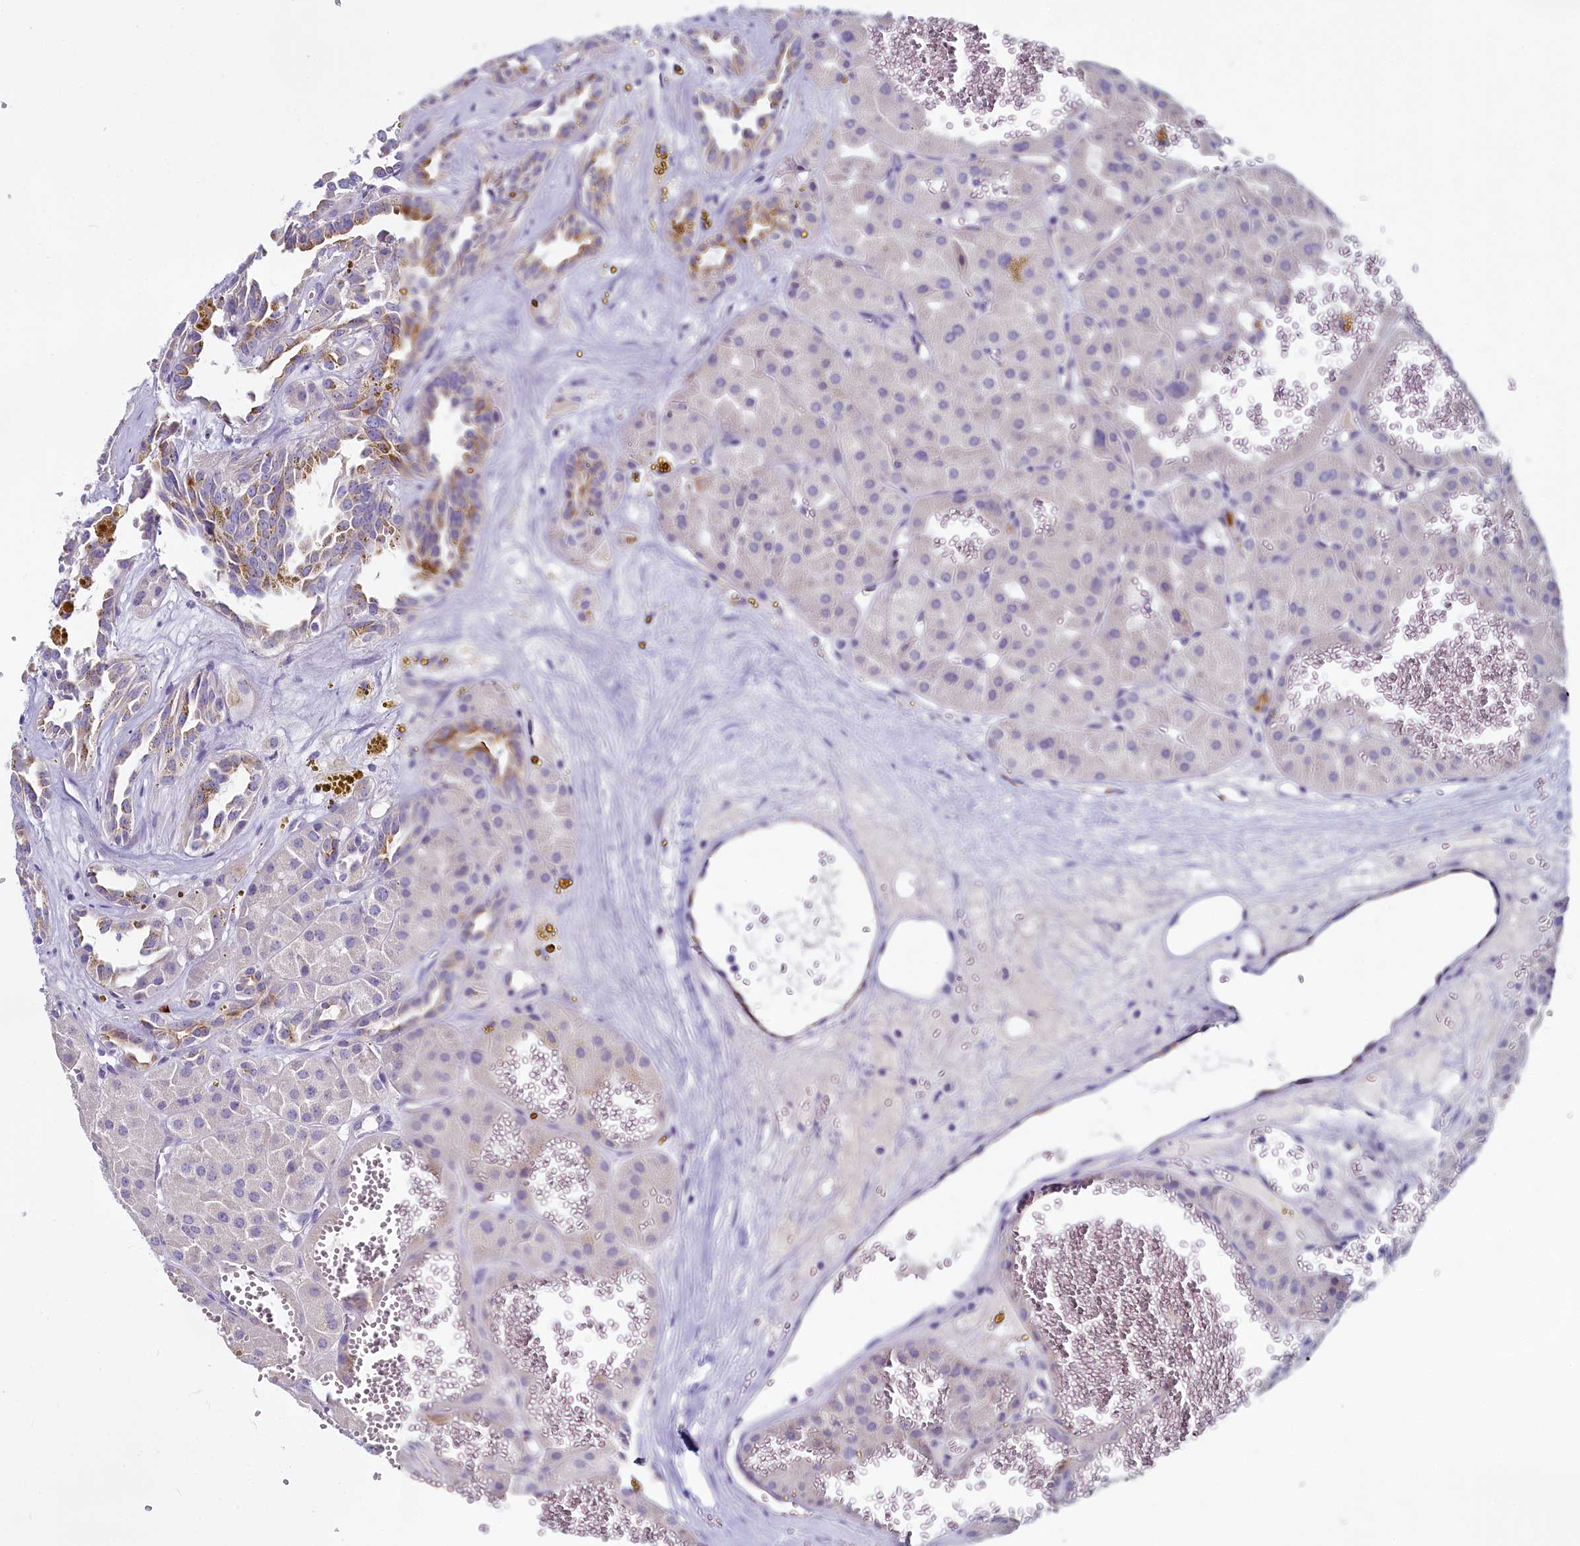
{"staining": {"intensity": "negative", "quantity": "none", "location": "none"}, "tissue": "renal cancer", "cell_type": "Tumor cells", "image_type": "cancer", "snomed": [{"axis": "morphology", "description": "Carcinoma, NOS"}, {"axis": "topography", "description": "Kidney"}], "caption": "DAB immunohistochemical staining of human renal cancer reveals no significant positivity in tumor cells.", "gene": "INSC", "patient": {"sex": "female", "age": 75}}